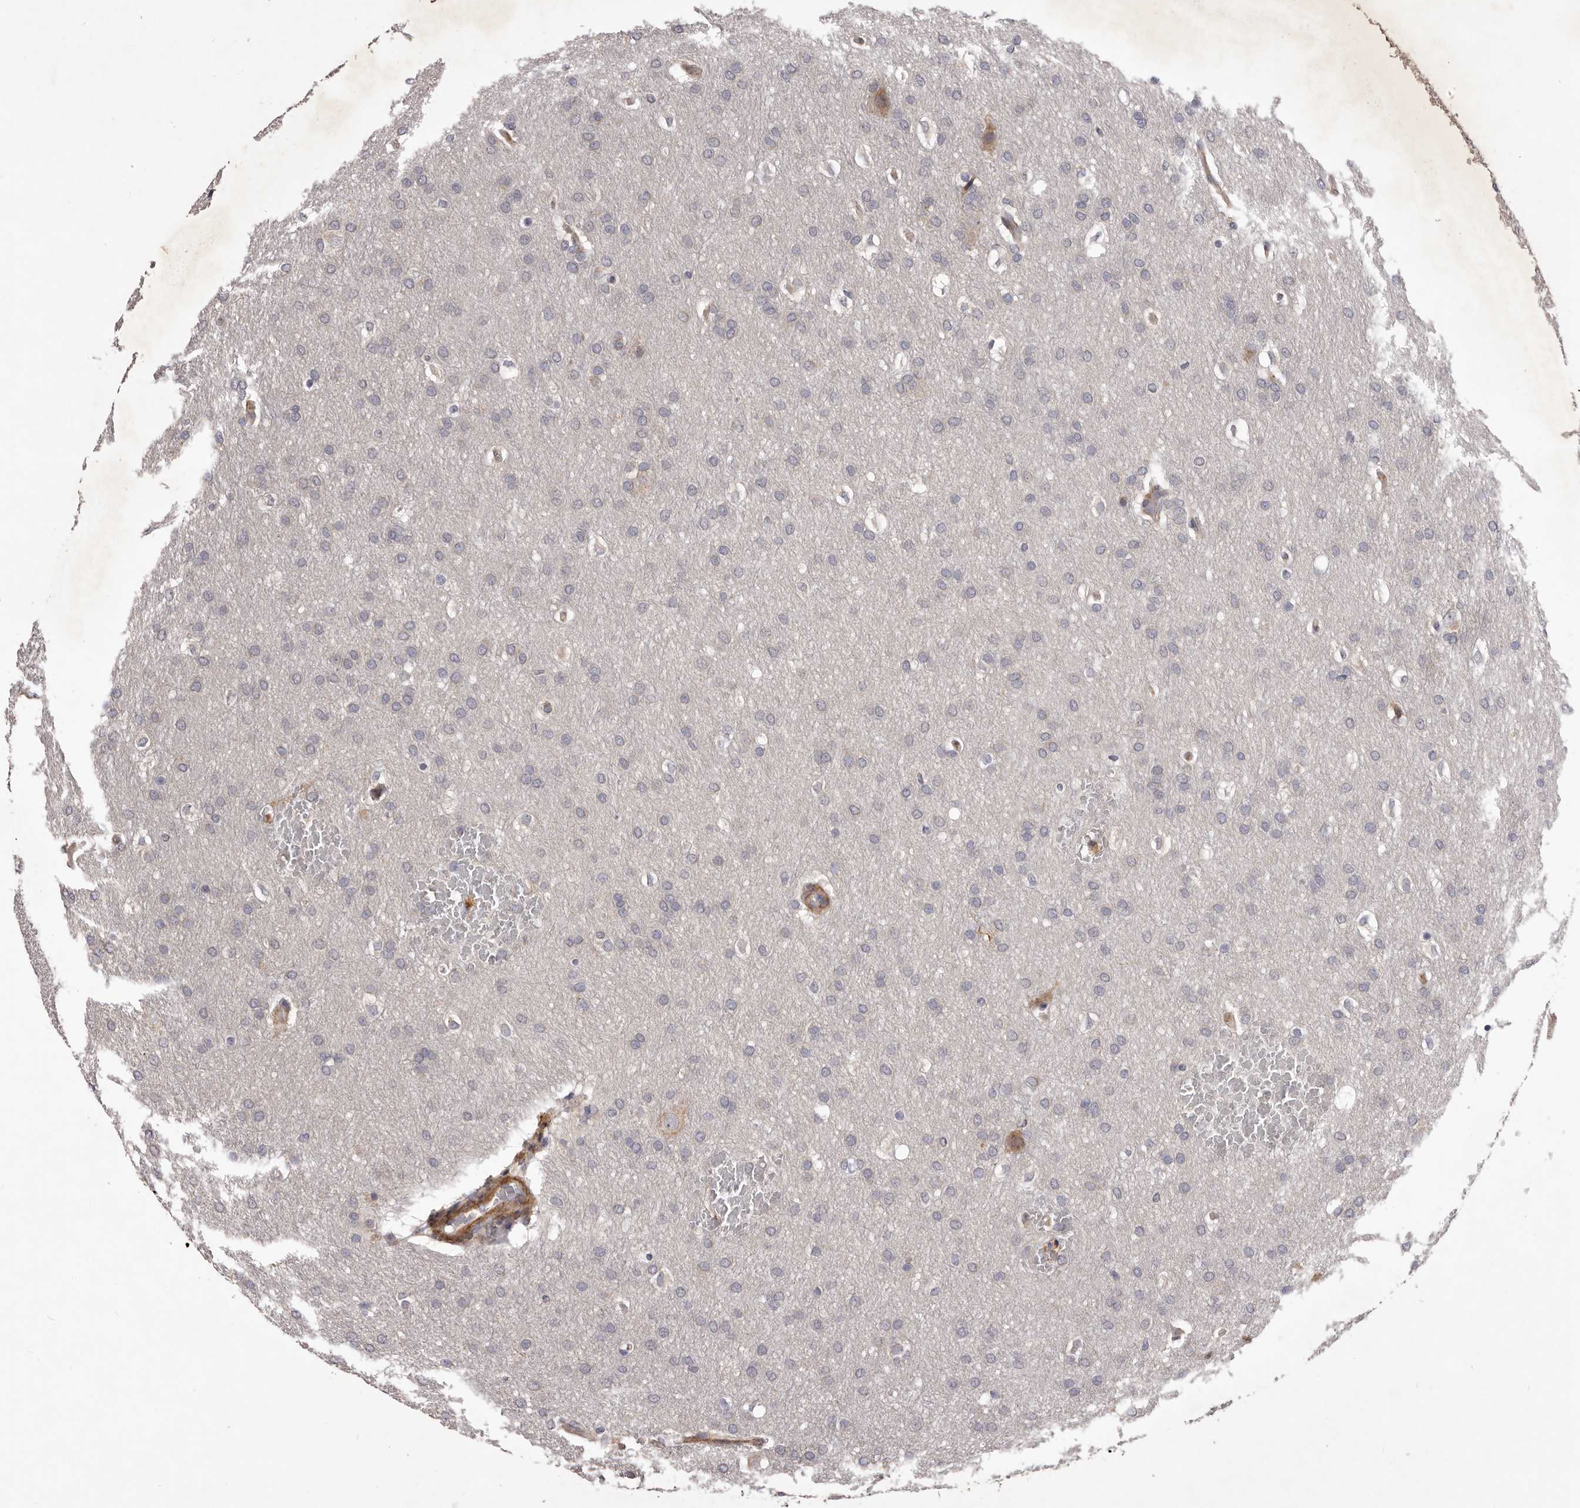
{"staining": {"intensity": "negative", "quantity": "none", "location": "none"}, "tissue": "glioma", "cell_type": "Tumor cells", "image_type": "cancer", "snomed": [{"axis": "morphology", "description": "Glioma, malignant, Low grade"}, {"axis": "topography", "description": "Brain"}], "caption": "IHC photomicrograph of neoplastic tissue: human glioma stained with DAB exhibits no significant protein expression in tumor cells.", "gene": "ALPK1", "patient": {"sex": "female", "age": 37}}